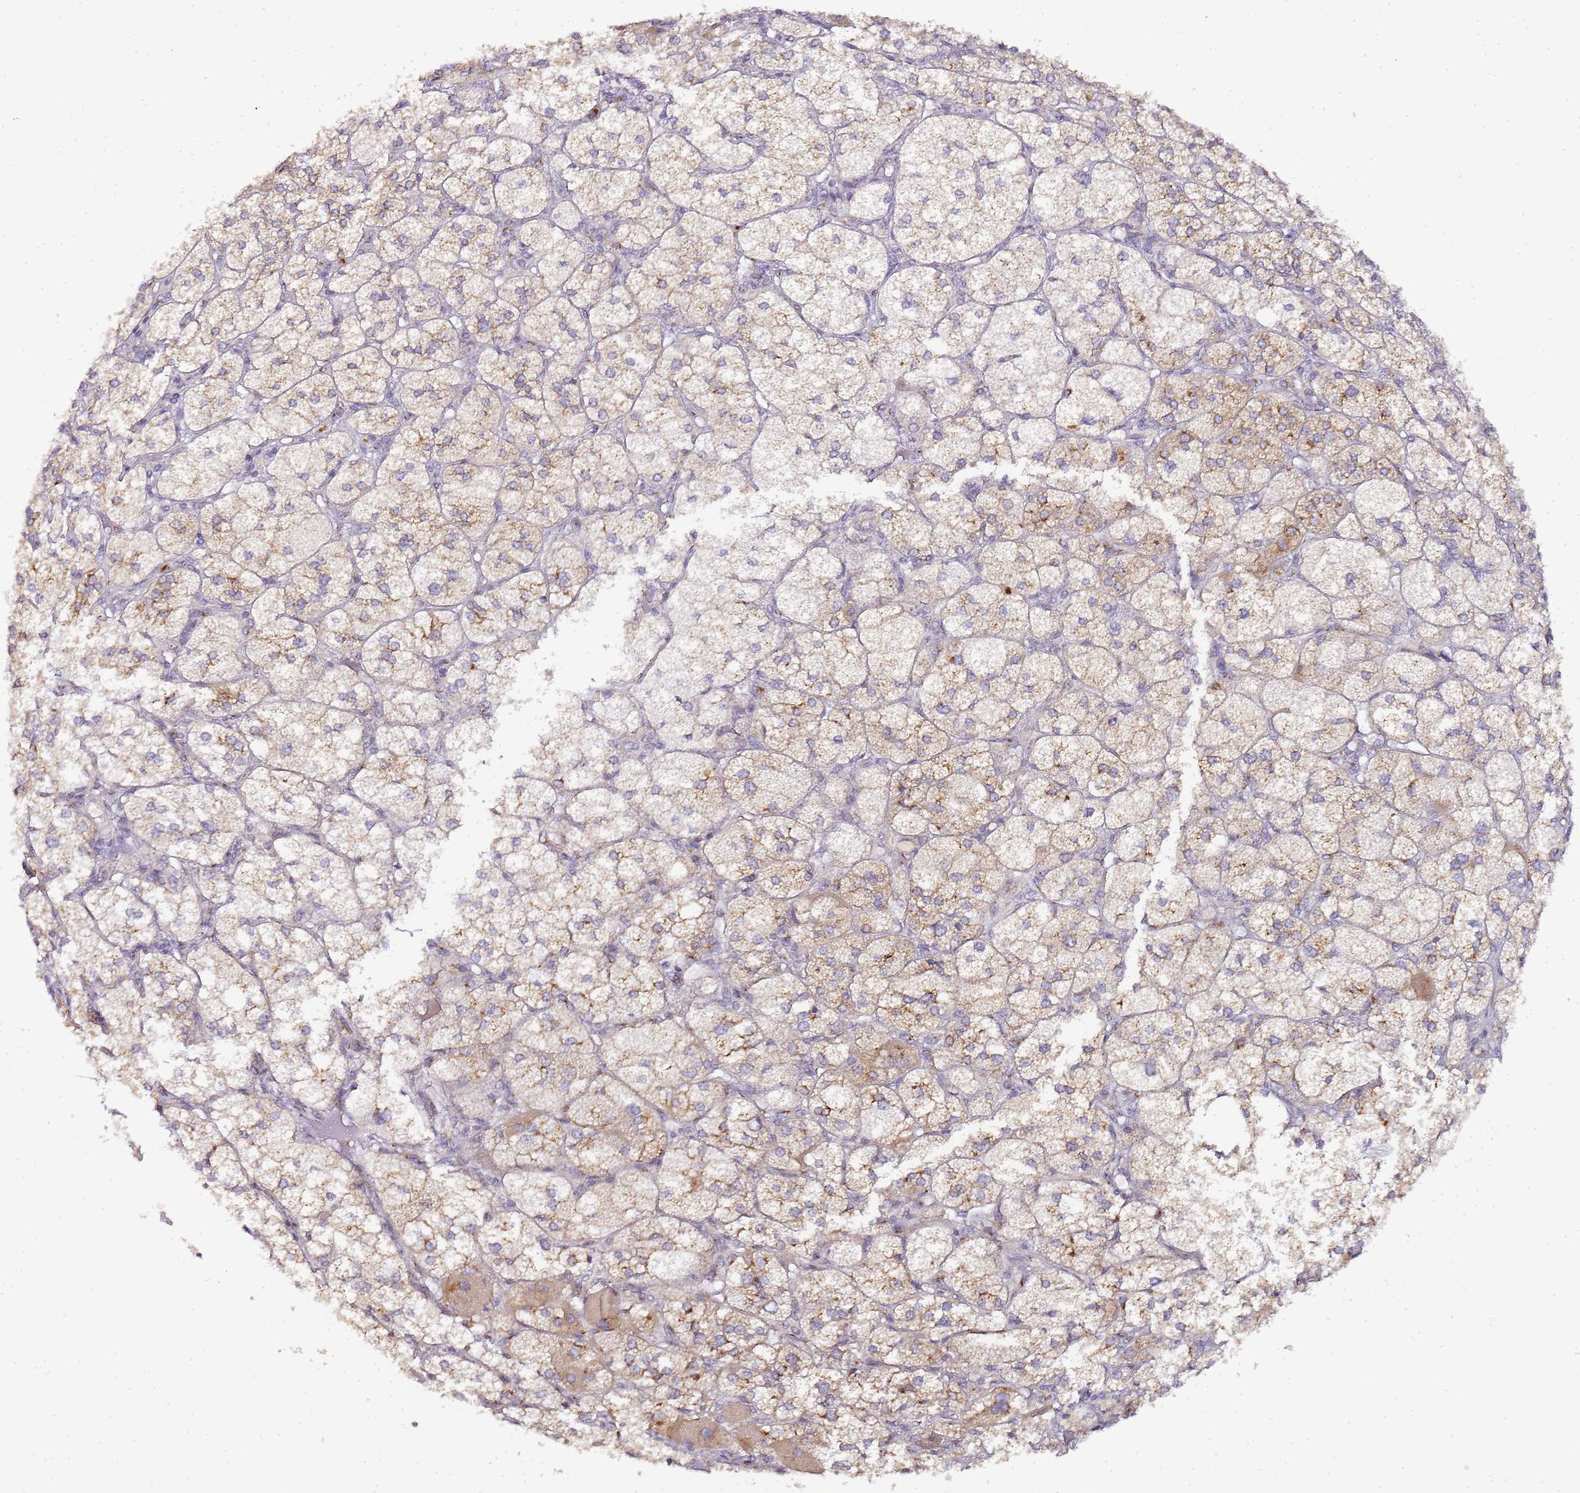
{"staining": {"intensity": "moderate", "quantity": "25%-75%", "location": "cytoplasmic/membranous"}, "tissue": "adrenal gland", "cell_type": "Glandular cells", "image_type": "normal", "snomed": [{"axis": "morphology", "description": "Normal tissue, NOS"}, {"axis": "topography", "description": "Adrenal gland"}], "caption": "Protein staining of normal adrenal gland displays moderate cytoplasmic/membranous staining in approximately 25%-75% of glandular cells.", "gene": "MRPL49", "patient": {"sex": "female", "age": 61}}